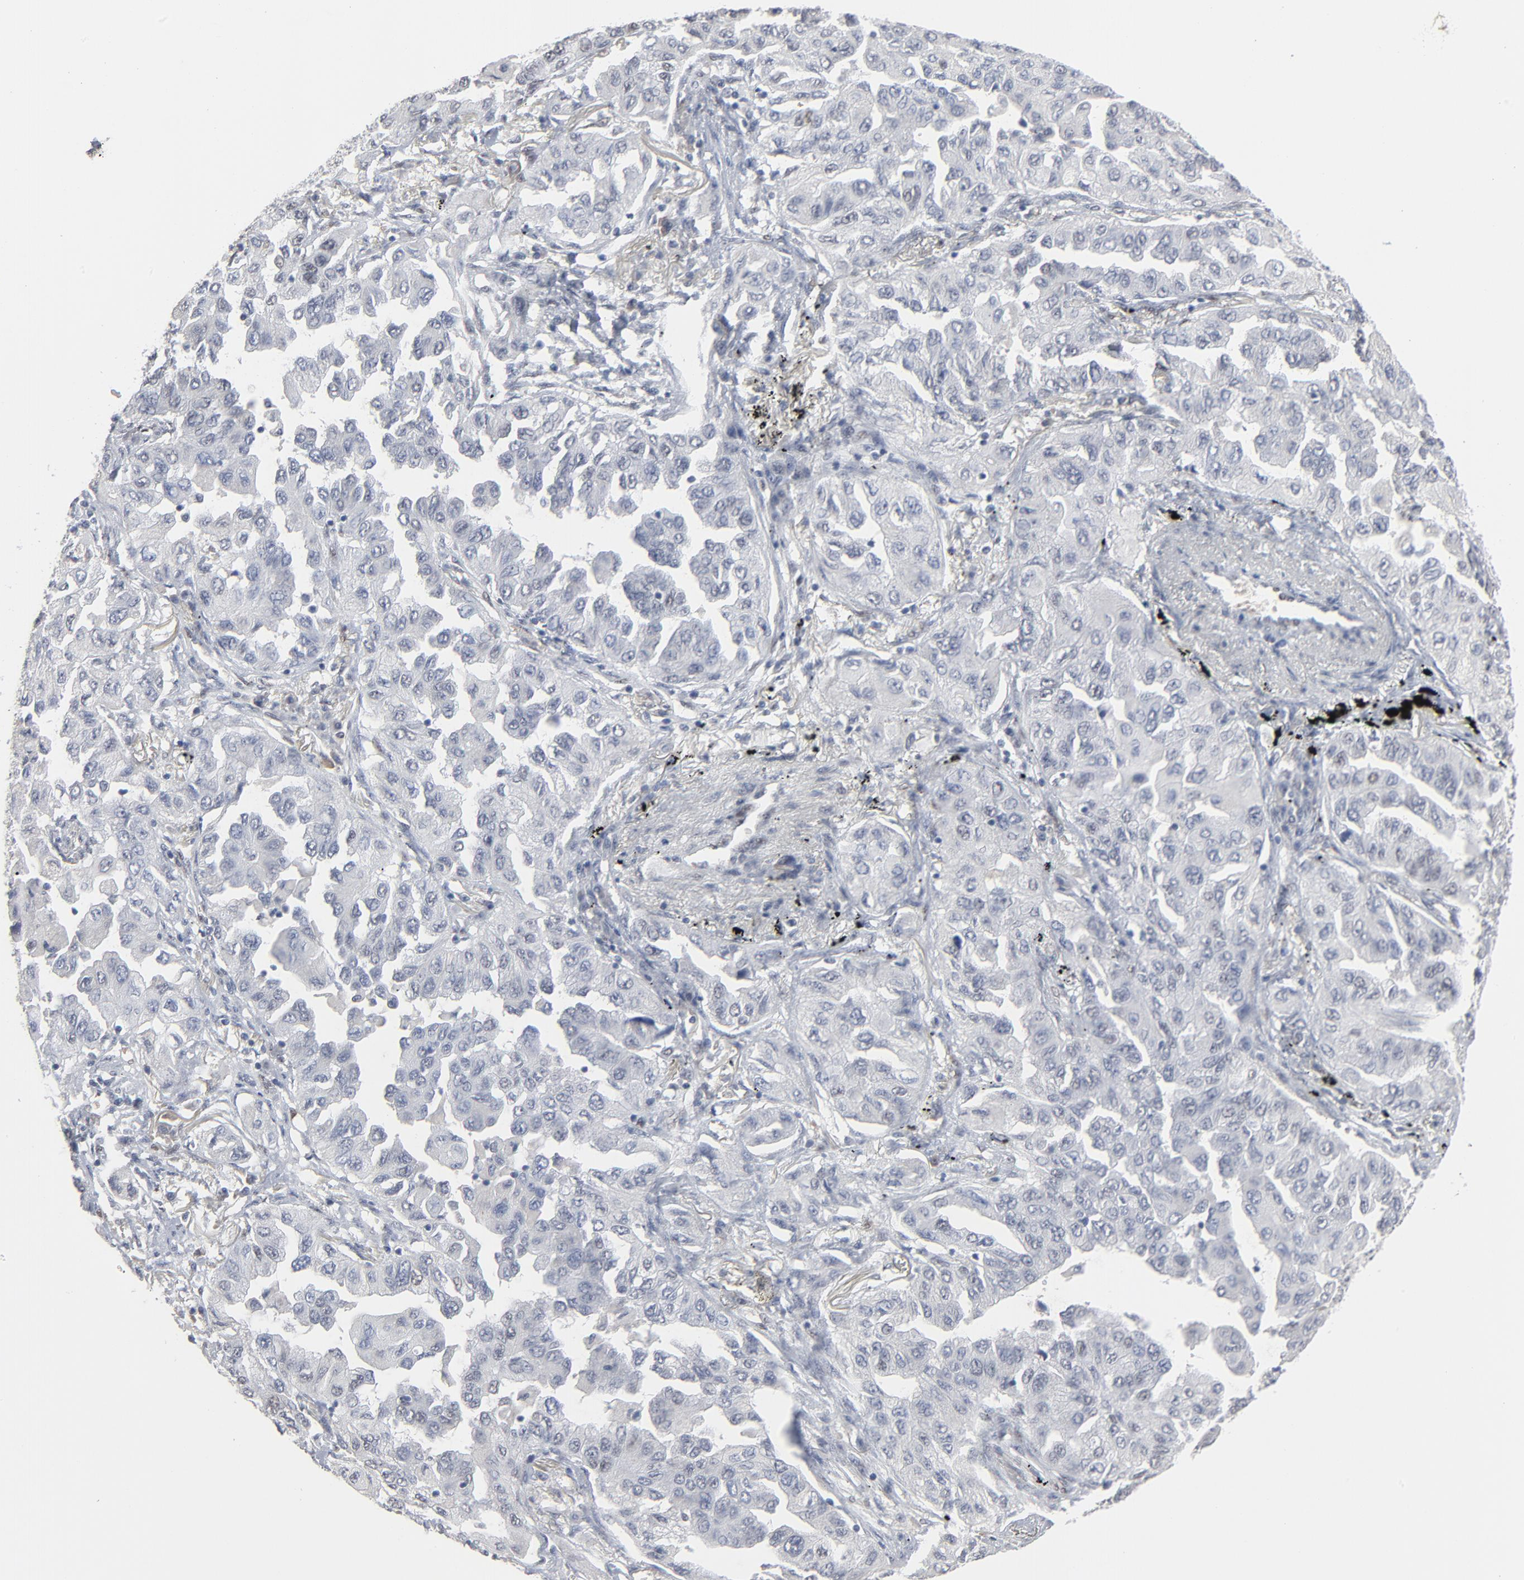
{"staining": {"intensity": "negative", "quantity": "none", "location": "none"}, "tissue": "lung cancer", "cell_type": "Tumor cells", "image_type": "cancer", "snomed": [{"axis": "morphology", "description": "Adenocarcinoma, NOS"}, {"axis": "topography", "description": "Lung"}], "caption": "Image shows no significant protein staining in tumor cells of lung cancer (adenocarcinoma). (Immunohistochemistry (ihc), brightfield microscopy, high magnification).", "gene": "ATF7", "patient": {"sex": "female", "age": 65}}